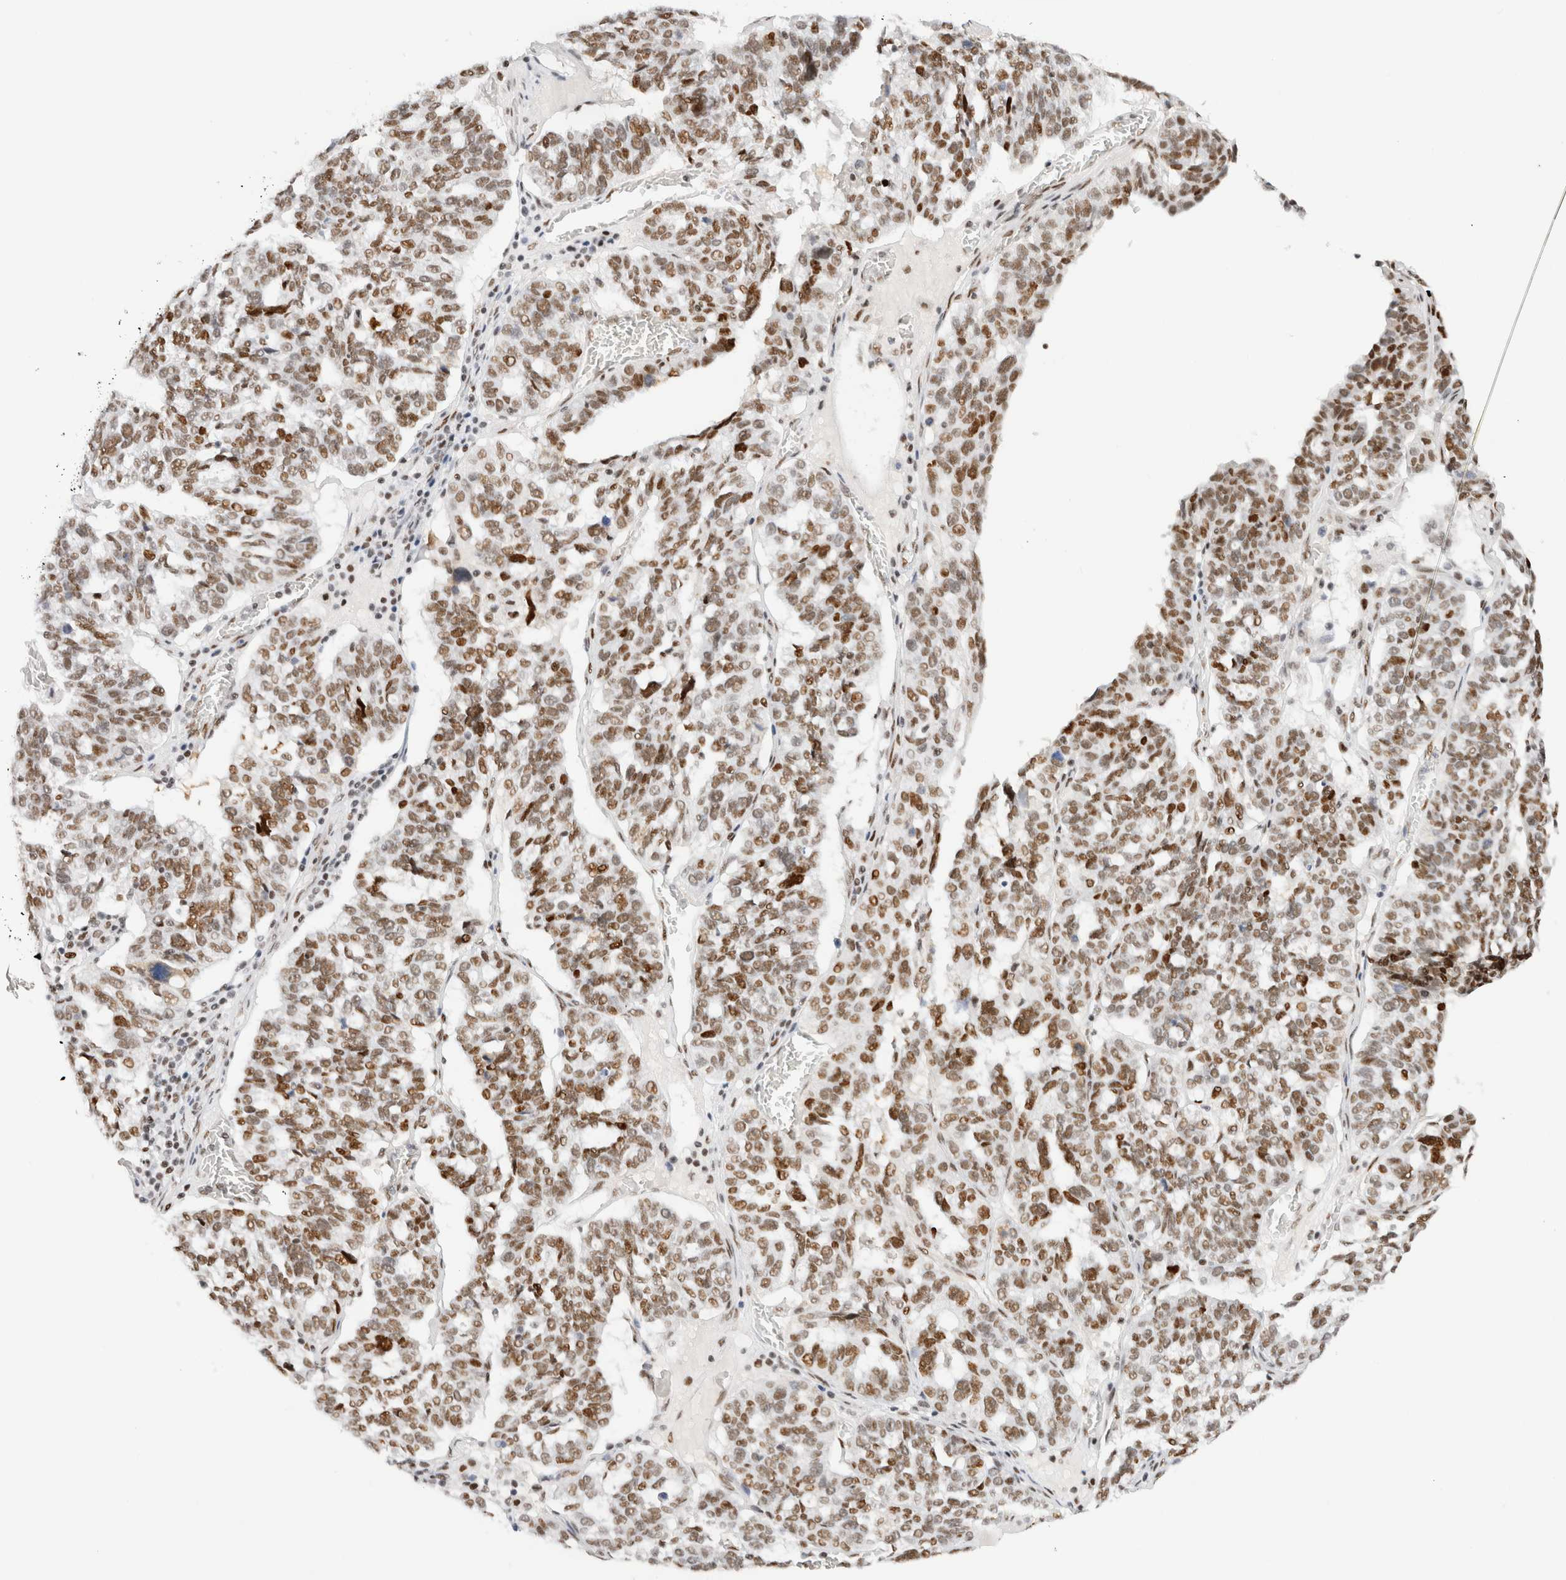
{"staining": {"intensity": "moderate", "quantity": ">75%", "location": "nuclear"}, "tissue": "ovarian cancer", "cell_type": "Tumor cells", "image_type": "cancer", "snomed": [{"axis": "morphology", "description": "Cystadenocarcinoma, serous, NOS"}, {"axis": "topography", "description": "Ovary"}], "caption": "Immunohistochemical staining of ovarian serous cystadenocarcinoma exhibits medium levels of moderate nuclear positivity in about >75% of tumor cells. (DAB IHC, brown staining for protein, blue staining for nuclei).", "gene": "ZNF282", "patient": {"sex": "female", "age": 59}}